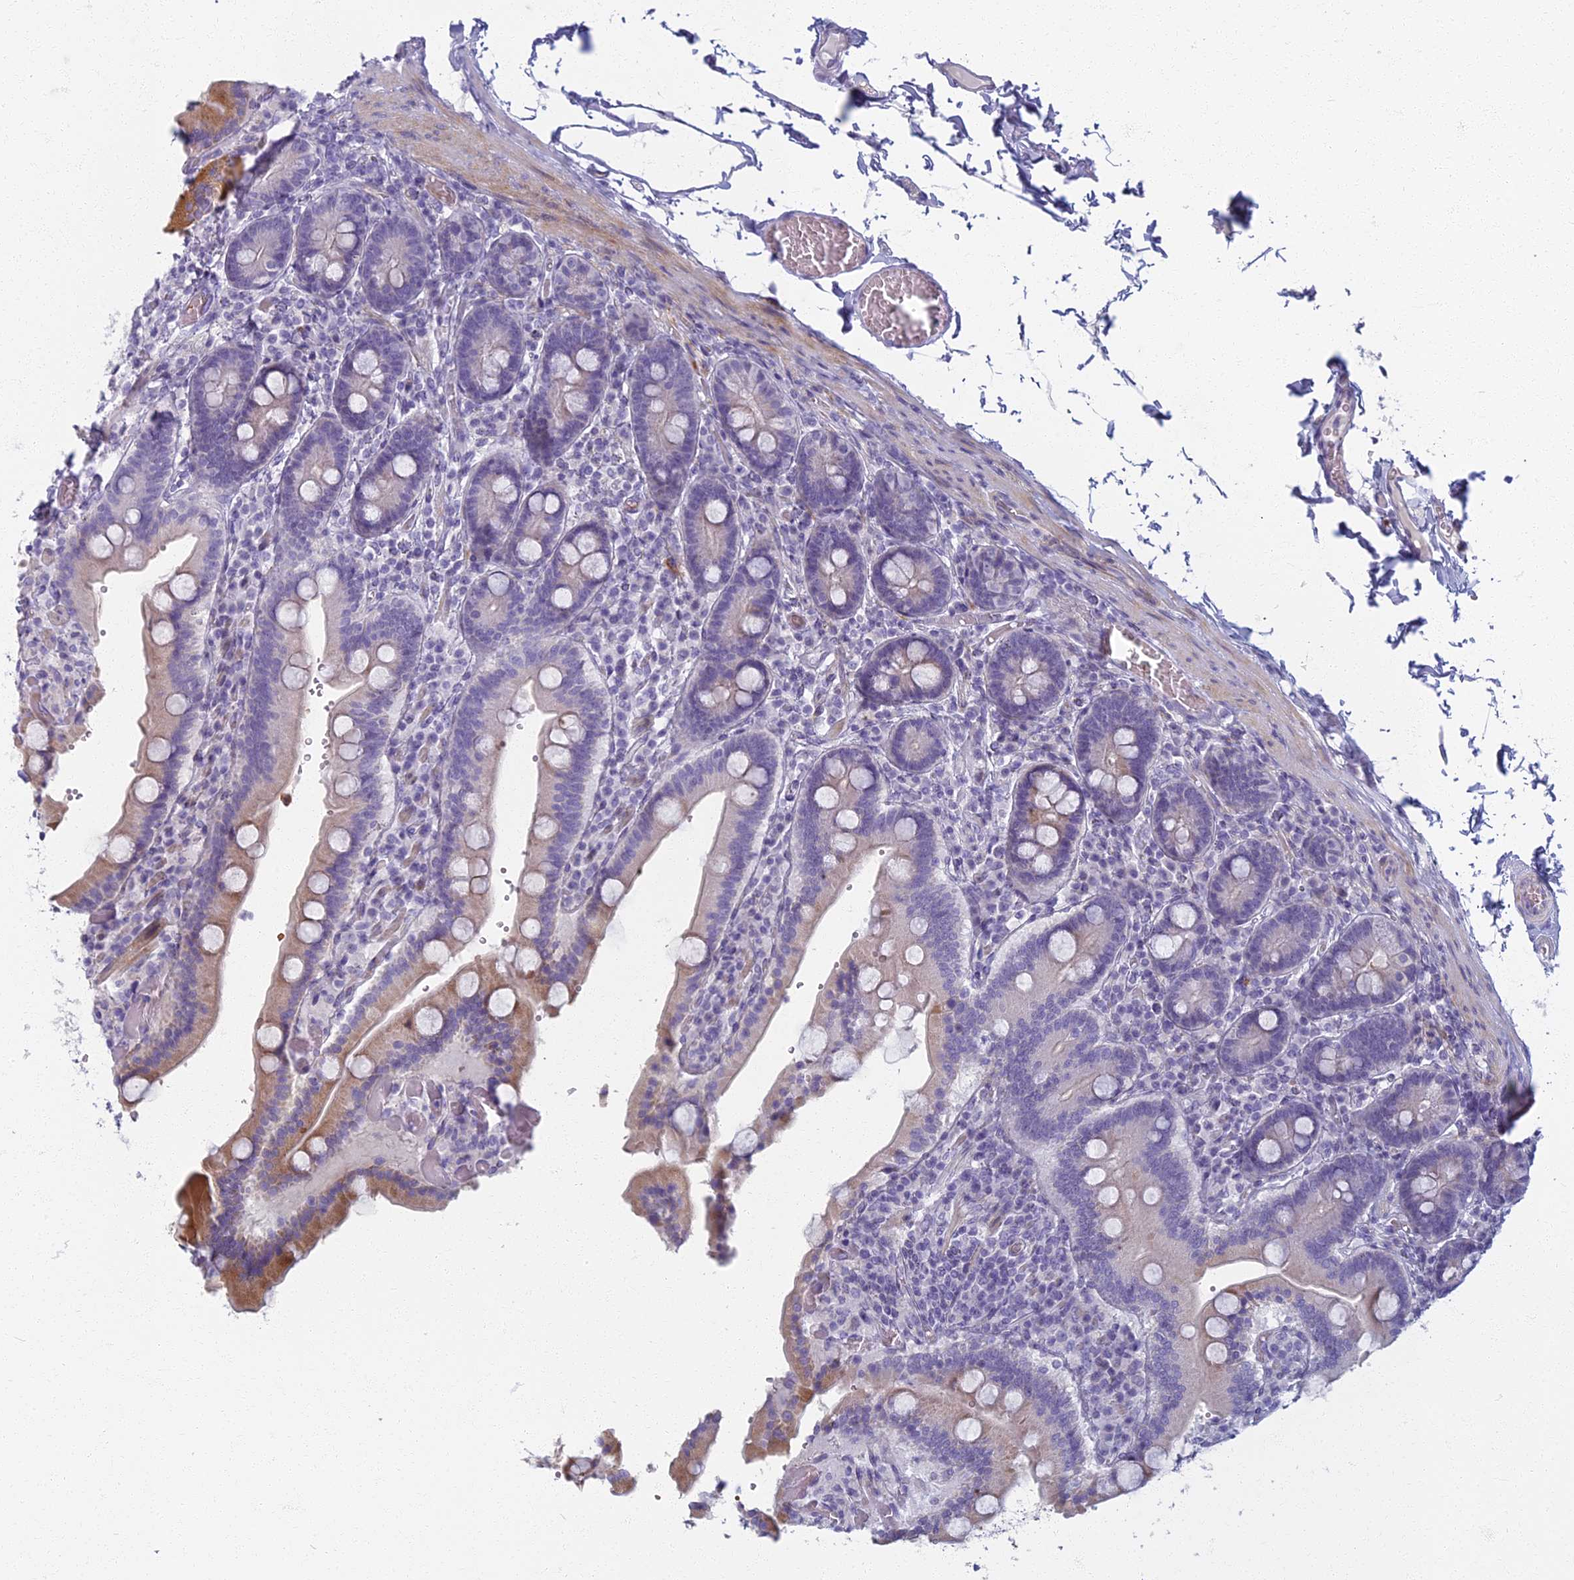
{"staining": {"intensity": "moderate", "quantity": "25%-75%", "location": "cytoplasmic/membranous"}, "tissue": "duodenum", "cell_type": "Glandular cells", "image_type": "normal", "snomed": [{"axis": "morphology", "description": "Normal tissue, NOS"}, {"axis": "topography", "description": "Duodenum"}], "caption": "IHC photomicrograph of unremarkable human duodenum stained for a protein (brown), which shows medium levels of moderate cytoplasmic/membranous expression in approximately 25%-75% of glandular cells.", "gene": "ARL15", "patient": {"sex": "female", "age": 62}}